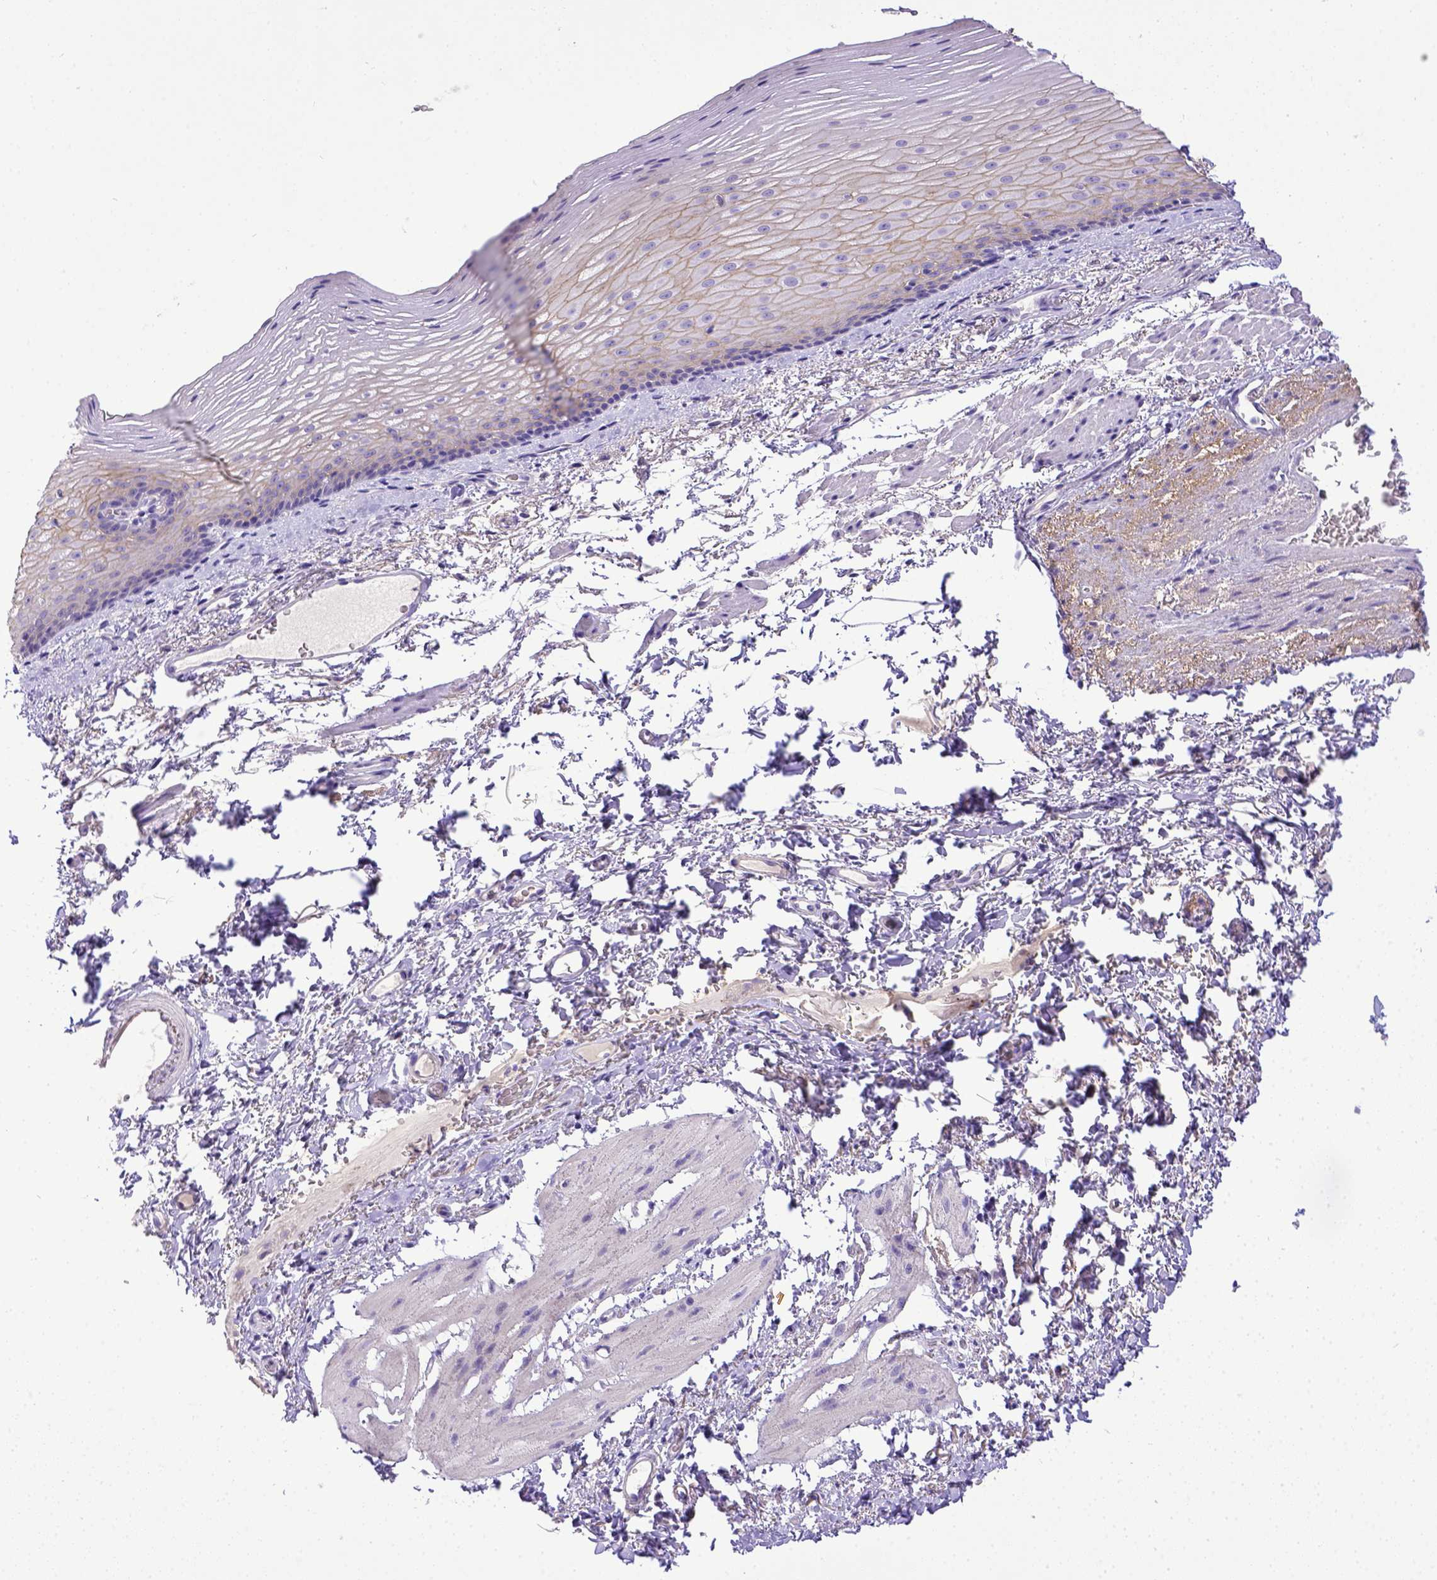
{"staining": {"intensity": "weak", "quantity": "25%-75%", "location": "cytoplasmic/membranous"}, "tissue": "esophagus", "cell_type": "Squamous epithelial cells", "image_type": "normal", "snomed": [{"axis": "morphology", "description": "Normal tissue, NOS"}, {"axis": "topography", "description": "Esophagus"}], "caption": "Protein staining by IHC shows weak cytoplasmic/membranous expression in about 25%-75% of squamous epithelial cells in unremarkable esophagus. (DAB IHC with brightfield microscopy, high magnification).", "gene": "BTN1A1", "patient": {"sex": "male", "age": 76}}